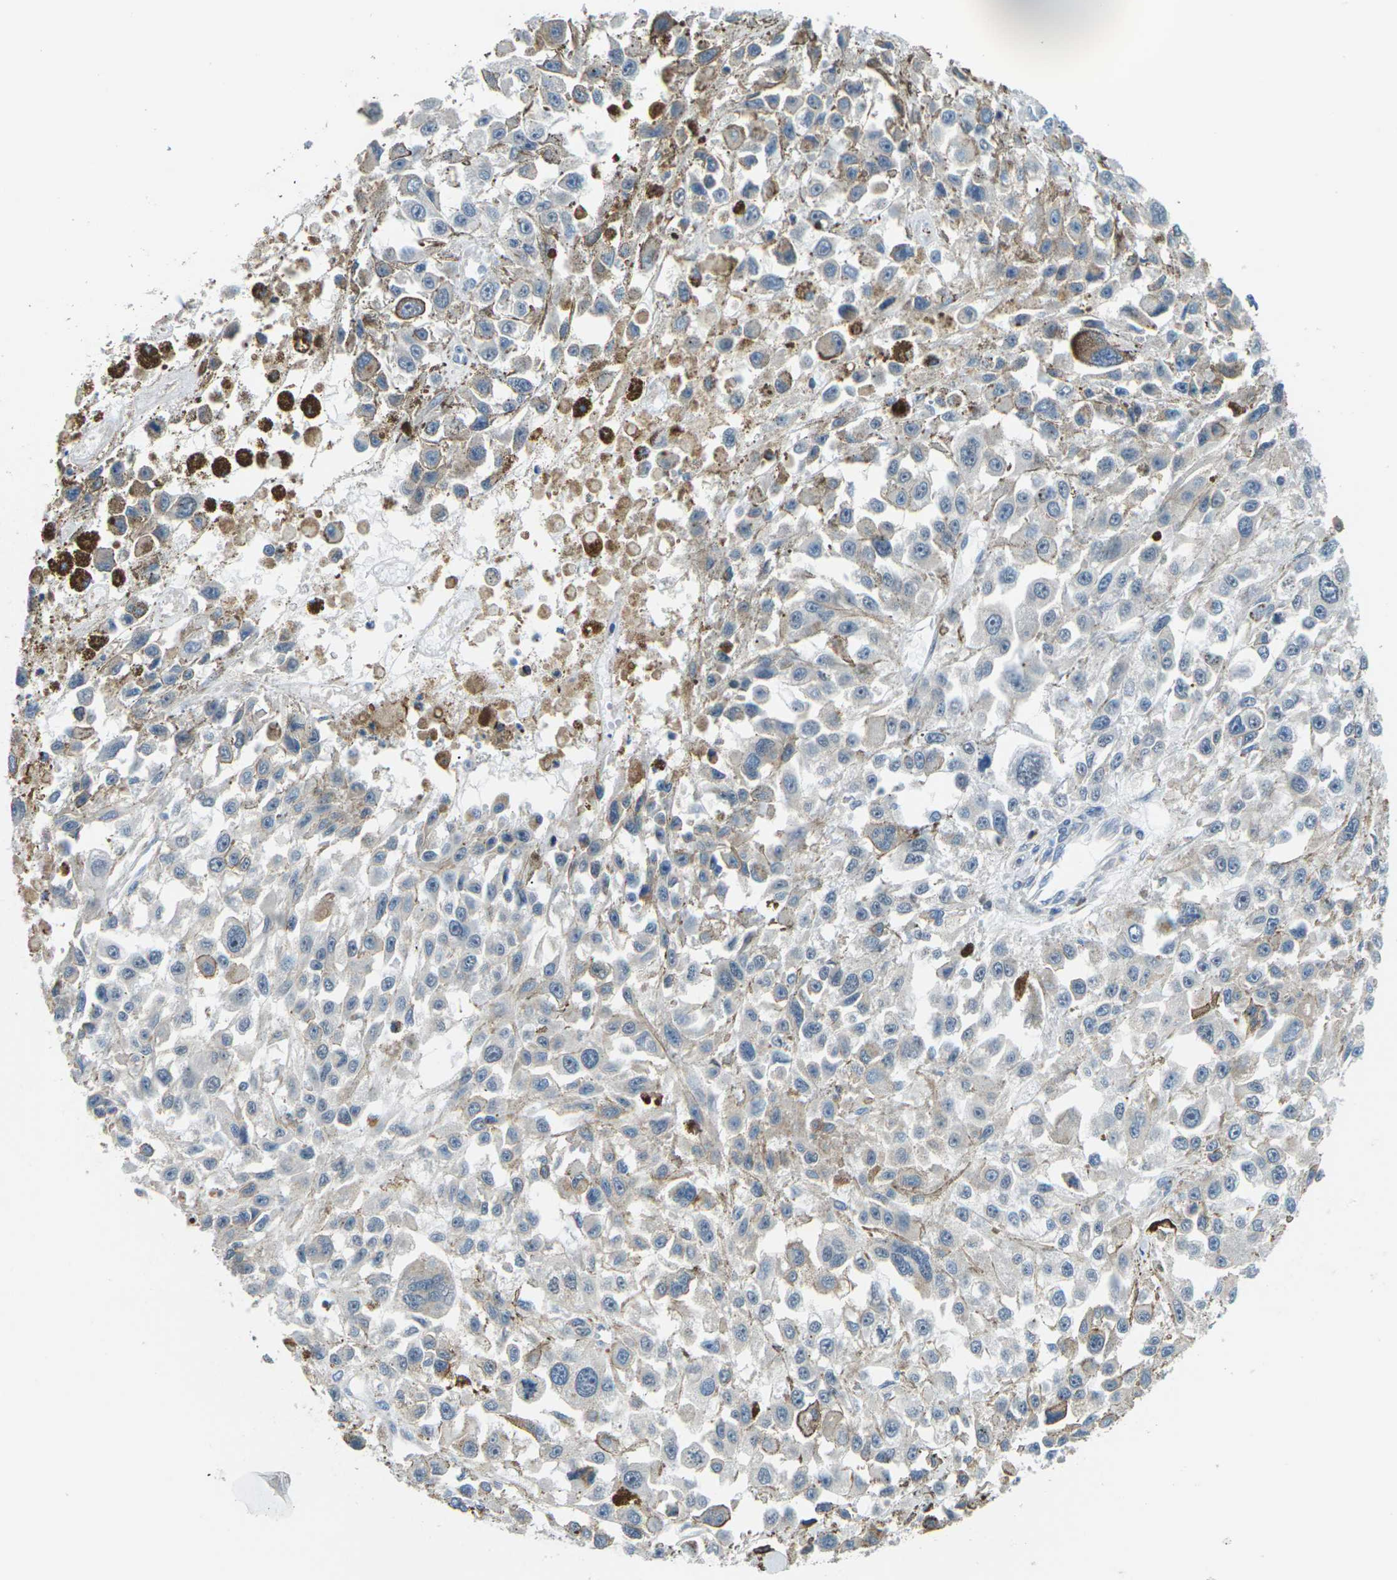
{"staining": {"intensity": "weak", "quantity": "<25%", "location": "cytoplasmic/membranous"}, "tissue": "melanoma", "cell_type": "Tumor cells", "image_type": "cancer", "snomed": [{"axis": "morphology", "description": "Malignant melanoma, Metastatic site"}, {"axis": "topography", "description": "Lymph node"}], "caption": "Immunohistochemical staining of melanoma shows no significant expression in tumor cells.", "gene": "SLC13A3", "patient": {"sex": "male", "age": 59}}